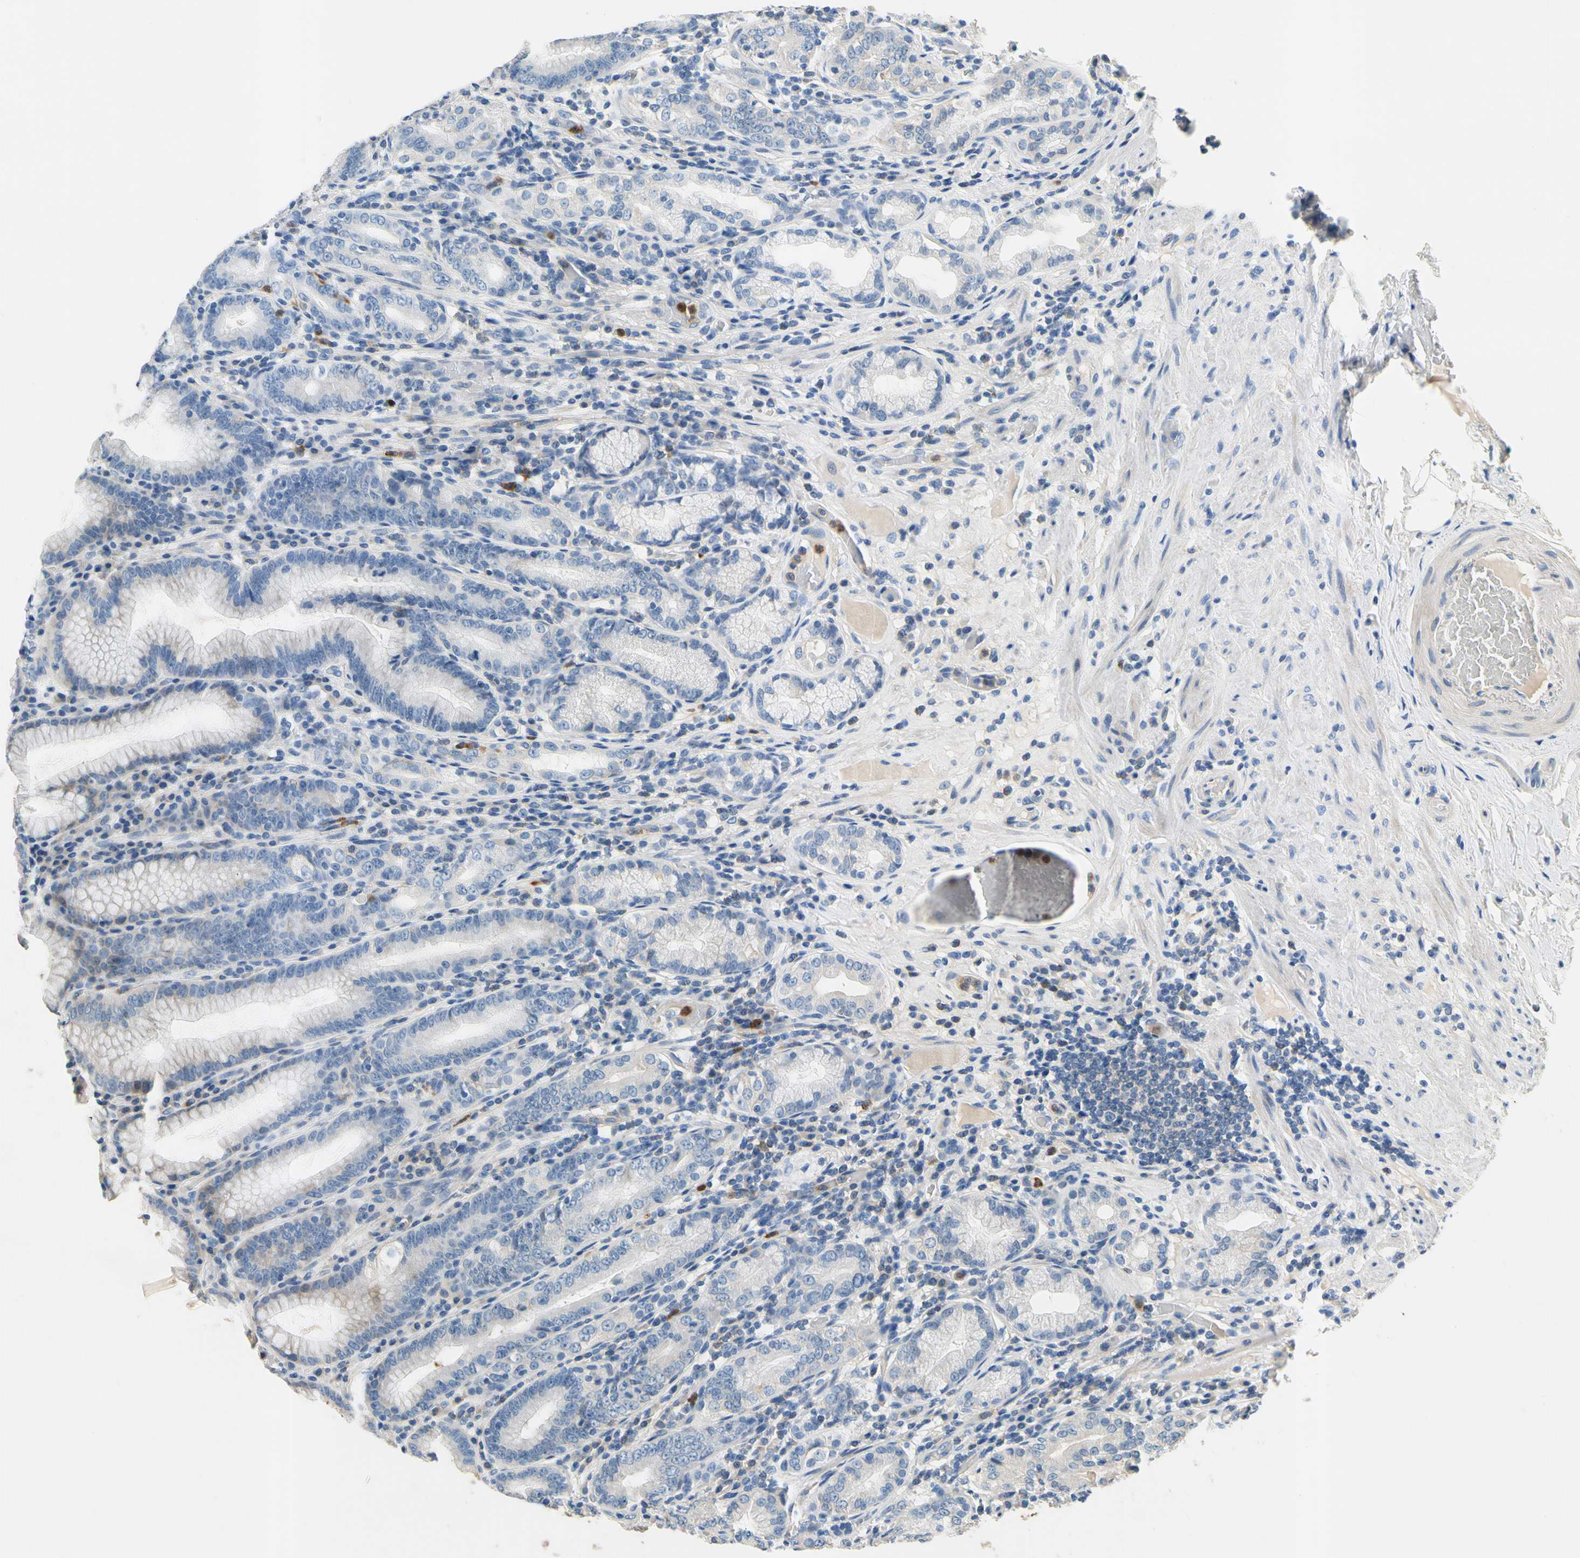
{"staining": {"intensity": "negative", "quantity": "none", "location": "none"}, "tissue": "stomach", "cell_type": "Glandular cells", "image_type": "normal", "snomed": [{"axis": "morphology", "description": "Normal tissue, NOS"}, {"axis": "topography", "description": "Stomach, lower"}], "caption": "The IHC image has no significant staining in glandular cells of stomach.", "gene": "SIGLEC5", "patient": {"sex": "female", "age": 76}}